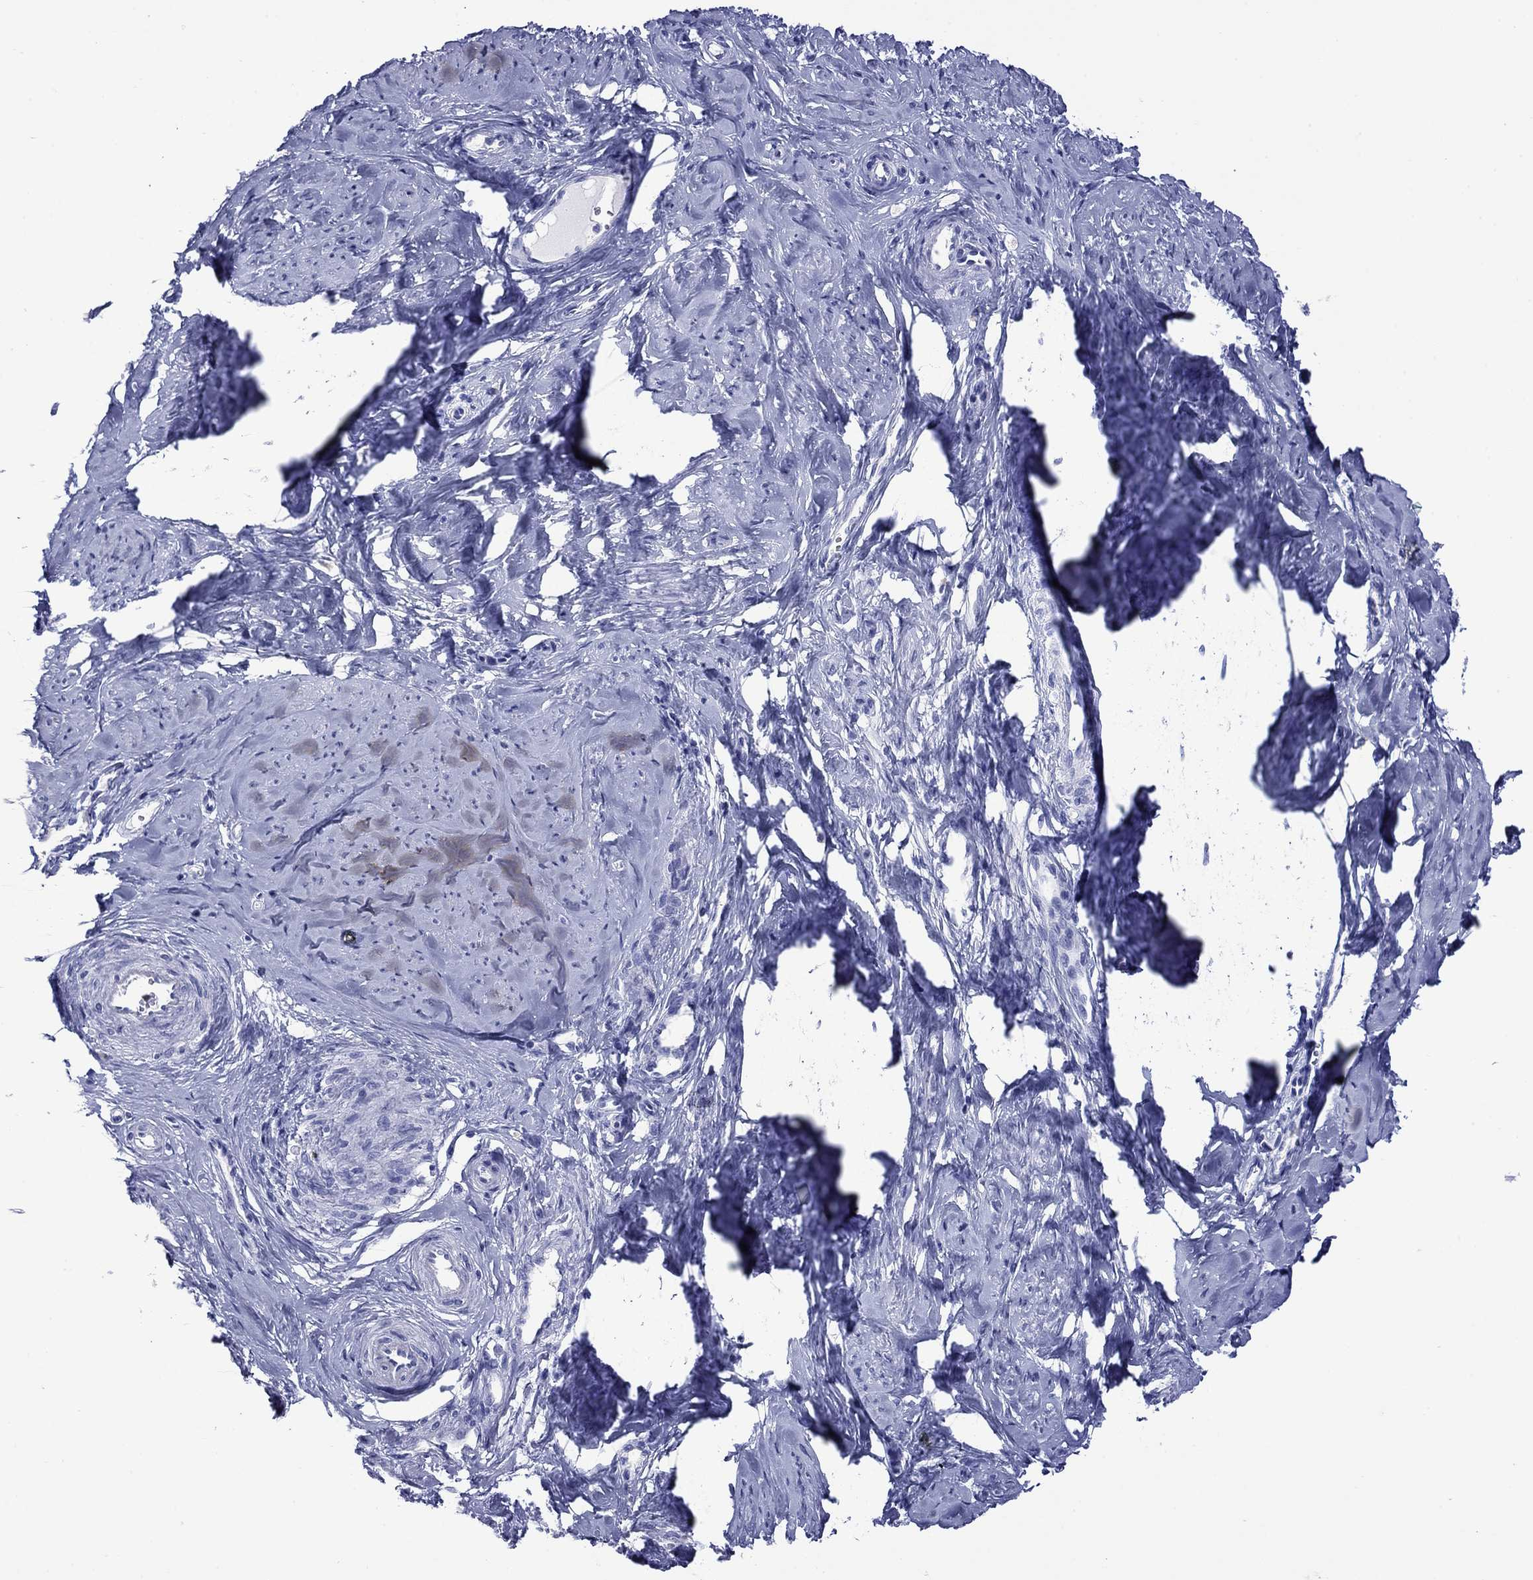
{"staining": {"intensity": "negative", "quantity": "none", "location": "none"}, "tissue": "smooth muscle", "cell_type": "Smooth muscle cells", "image_type": "normal", "snomed": [{"axis": "morphology", "description": "Normal tissue, NOS"}, {"axis": "topography", "description": "Smooth muscle"}], "caption": "Protein analysis of normal smooth muscle exhibits no significant positivity in smooth muscle cells.", "gene": "ROM1", "patient": {"sex": "female", "age": 48}}